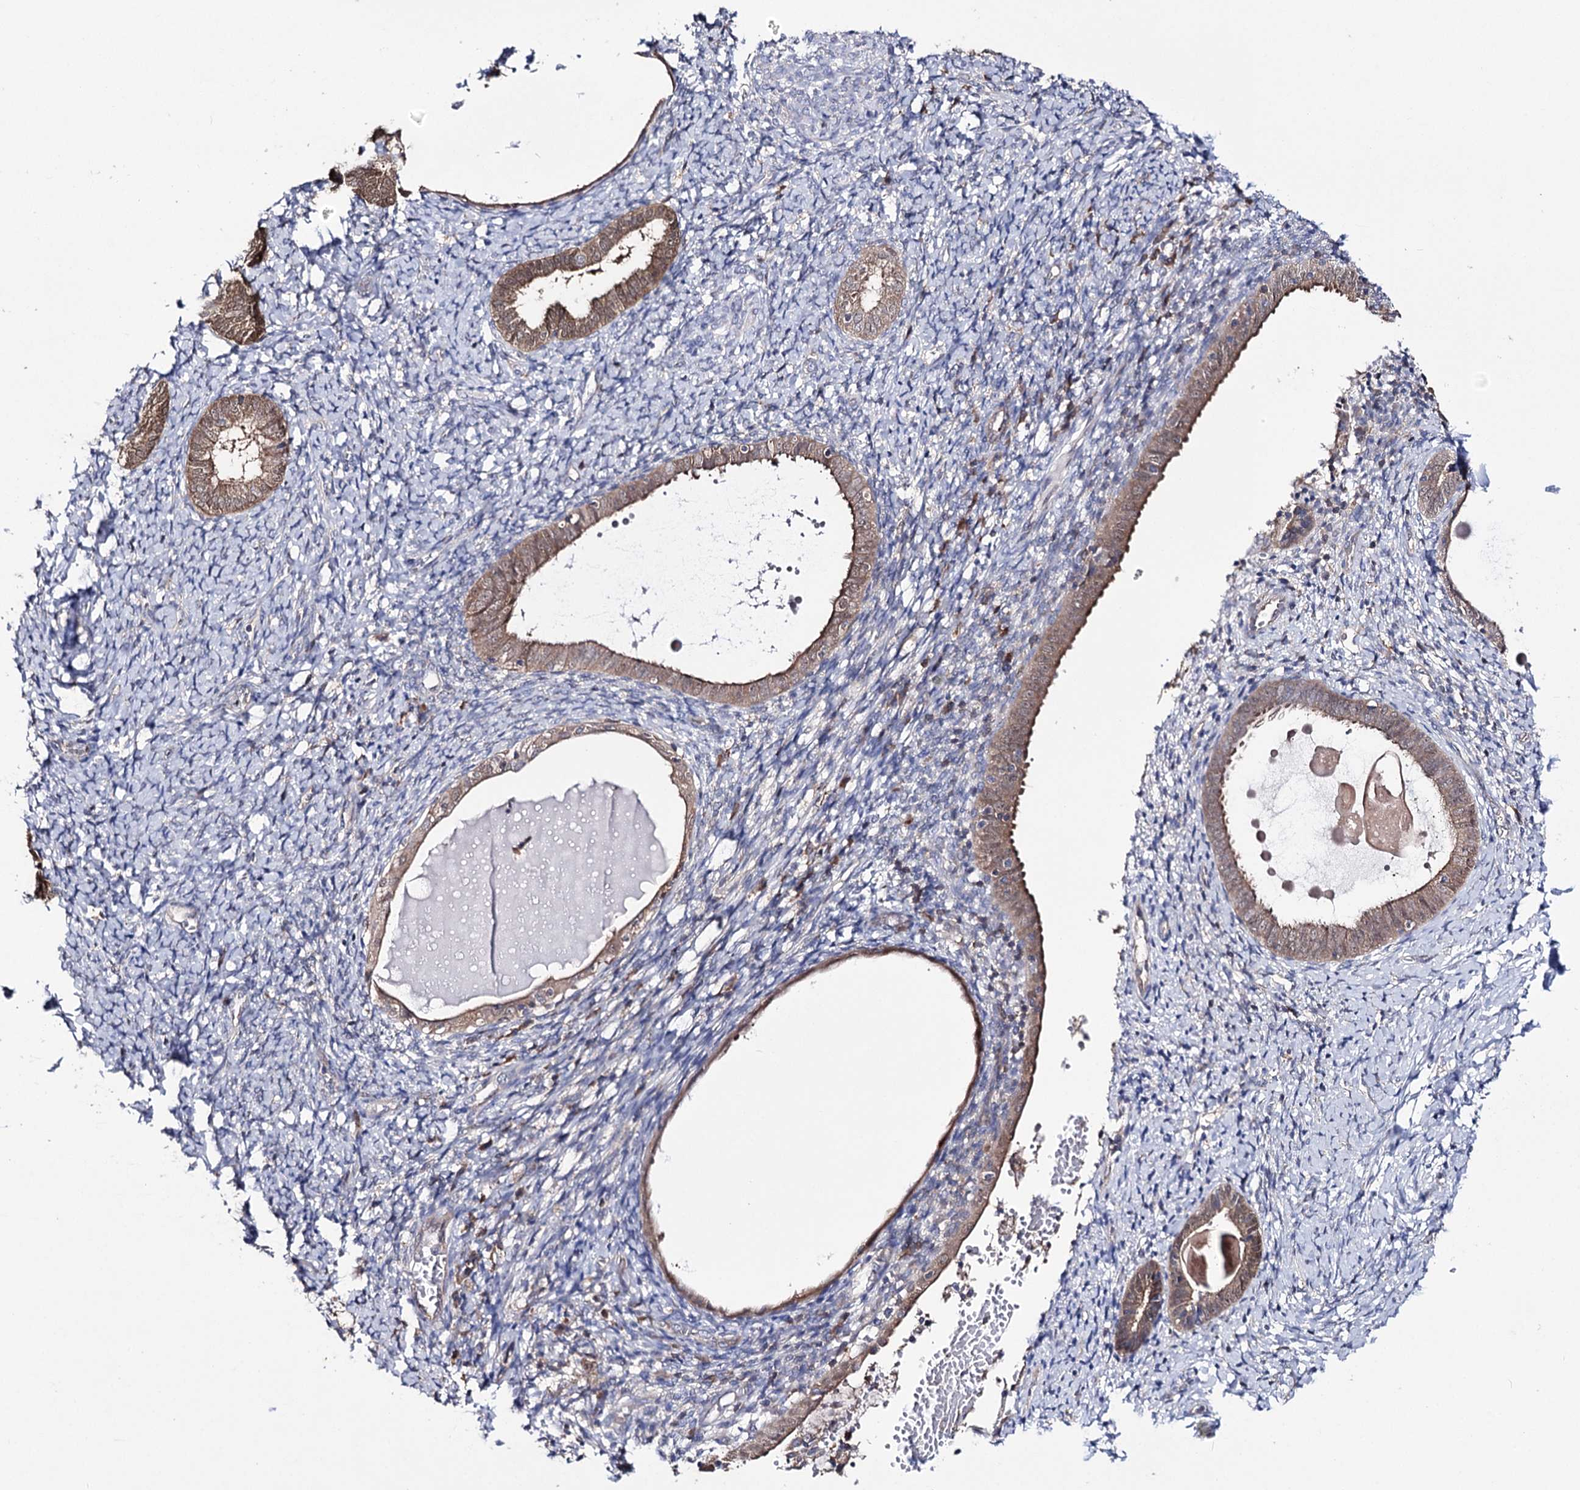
{"staining": {"intensity": "negative", "quantity": "none", "location": "none"}, "tissue": "endometrium", "cell_type": "Cells in endometrial stroma", "image_type": "normal", "snomed": [{"axis": "morphology", "description": "Normal tissue, NOS"}, {"axis": "topography", "description": "Endometrium"}], "caption": "High magnification brightfield microscopy of benign endometrium stained with DAB (brown) and counterstained with hematoxylin (blue): cells in endometrial stroma show no significant expression. (DAB immunohistochemistry (IHC) visualized using brightfield microscopy, high magnification).", "gene": "PTER", "patient": {"sex": "female", "age": 72}}